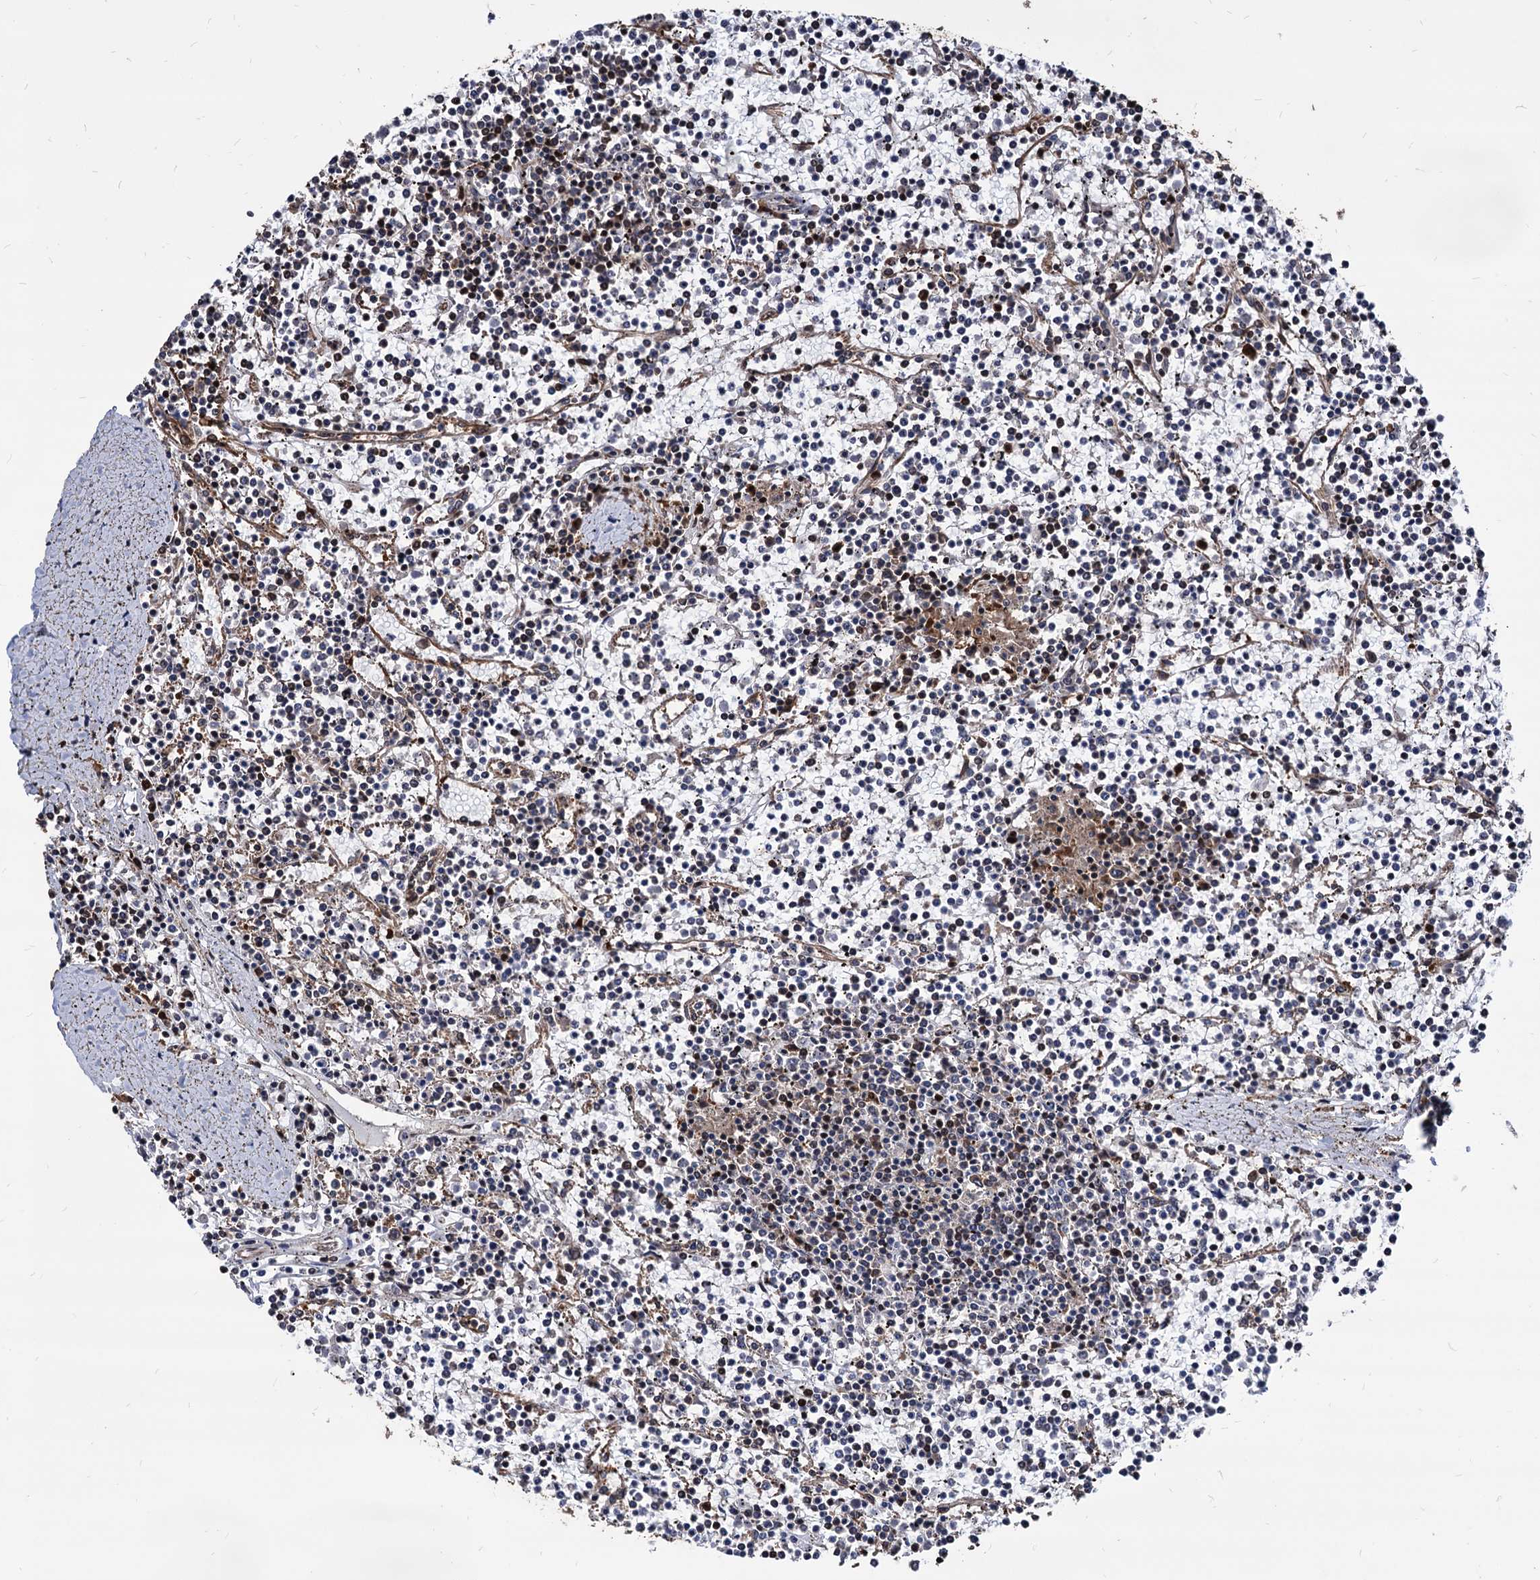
{"staining": {"intensity": "negative", "quantity": "none", "location": "none"}, "tissue": "lymphoma", "cell_type": "Tumor cells", "image_type": "cancer", "snomed": [{"axis": "morphology", "description": "Malignant lymphoma, non-Hodgkin's type, Low grade"}, {"axis": "topography", "description": "Spleen"}], "caption": "Tumor cells show no significant positivity in lymphoma. The staining was performed using DAB (3,3'-diaminobenzidine) to visualize the protein expression in brown, while the nuclei were stained in blue with hematoxylin (Magnification: 20x).", "gene": "ANKRD12", "patient": {"sex": "female", "age": 19}}